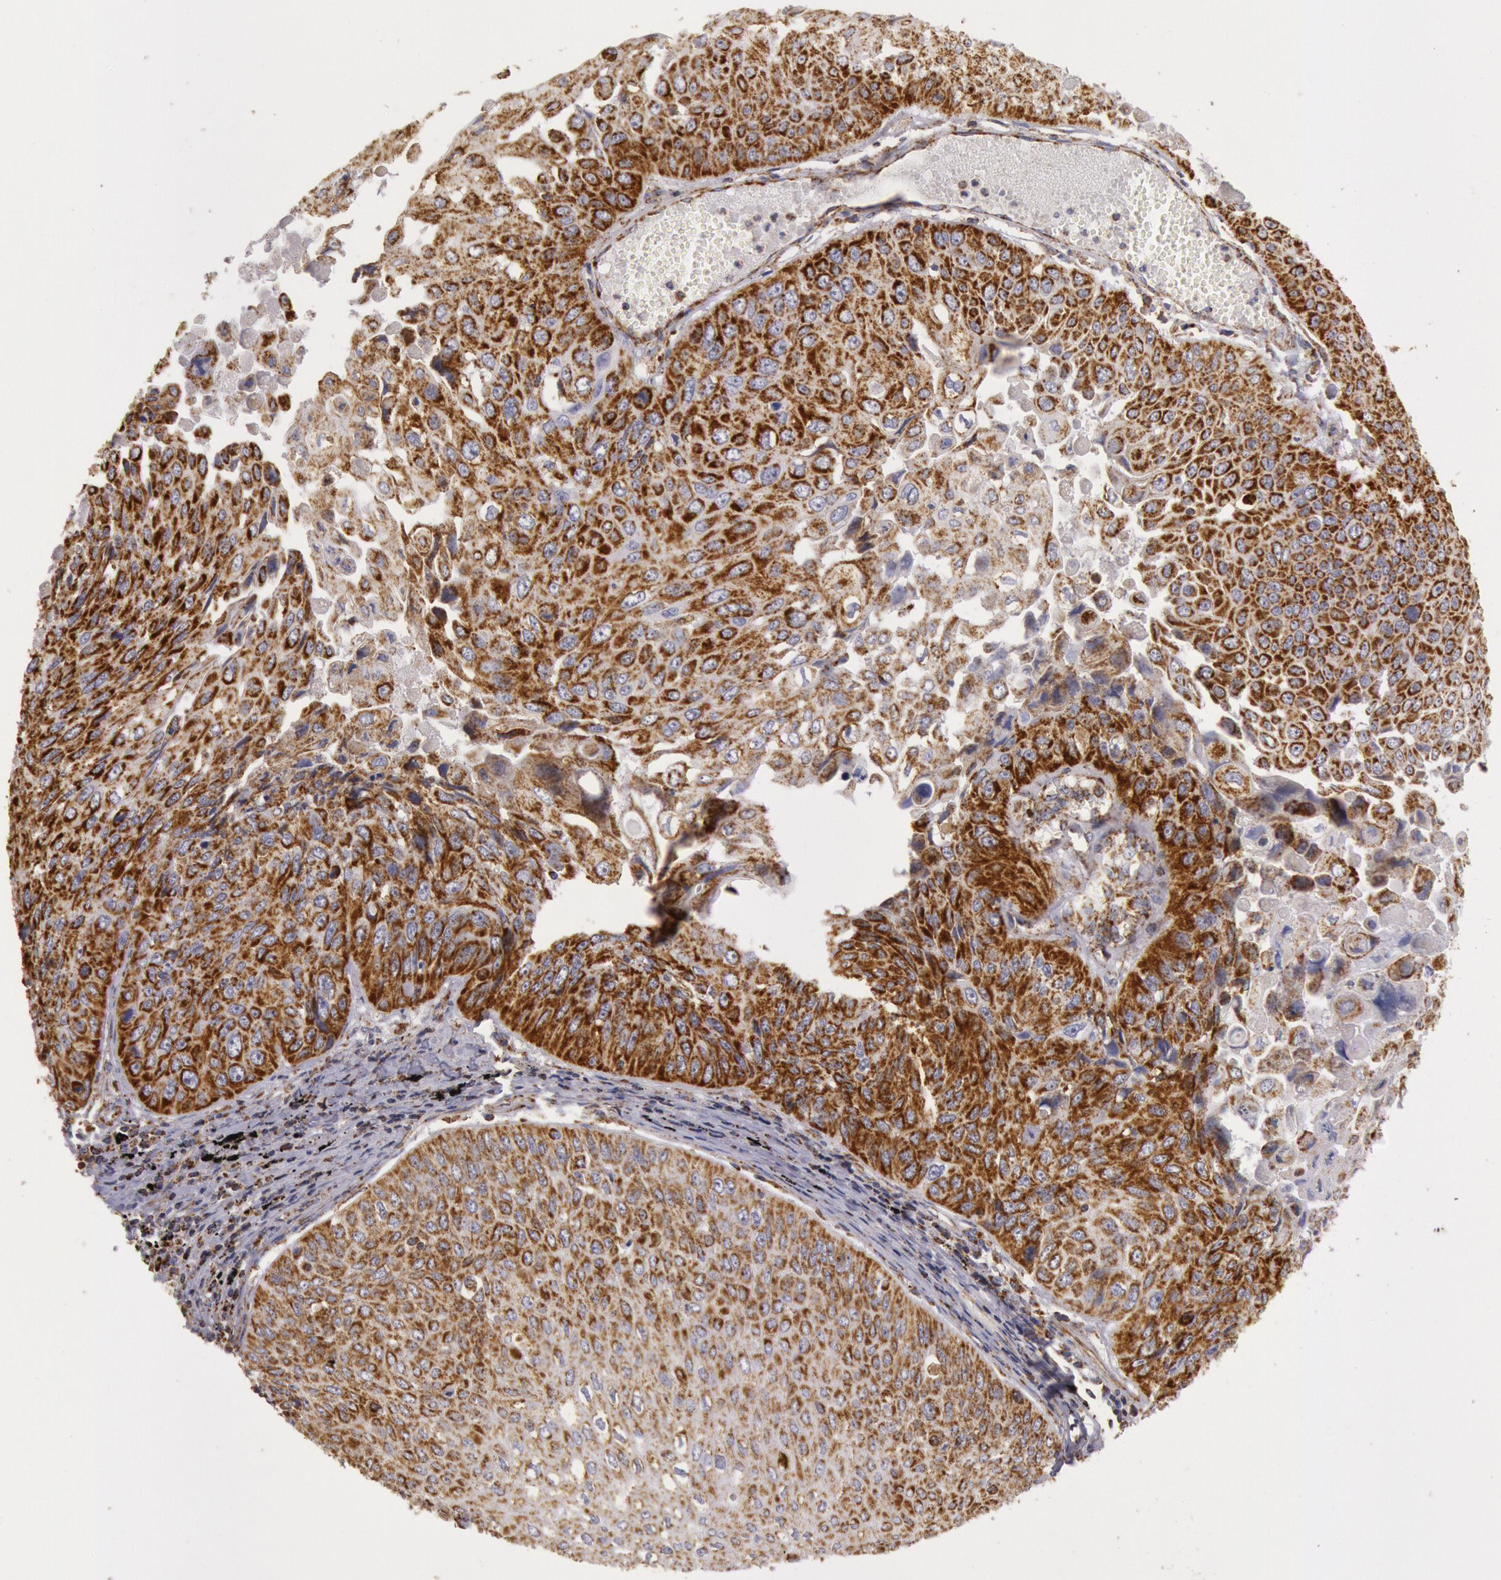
{"staining": {"intensity": "strong", "quantity": ">75%", "location": "cytoplasmic/membranous"}, "tissue": "lung cancer", "cell_type": "Tumor cells", "image_type": "cancer", "snomed": [{"axis": "morphology", "description": "Adenocarcinoma, NOS"}, {"axis": "topography", "description": "Lung"}], "caption": "Protein expression analysis of human lung adenocarcinoma reveals strong cytoplasmic/membranous expression in about >75% of tumor cells. (Stains: DAB in brown, nuclei in blue, Microscopy: brightfield microscopy at high magnification).", "gene": "CYC1", "patient": {"sex": "male", "age": 60}}